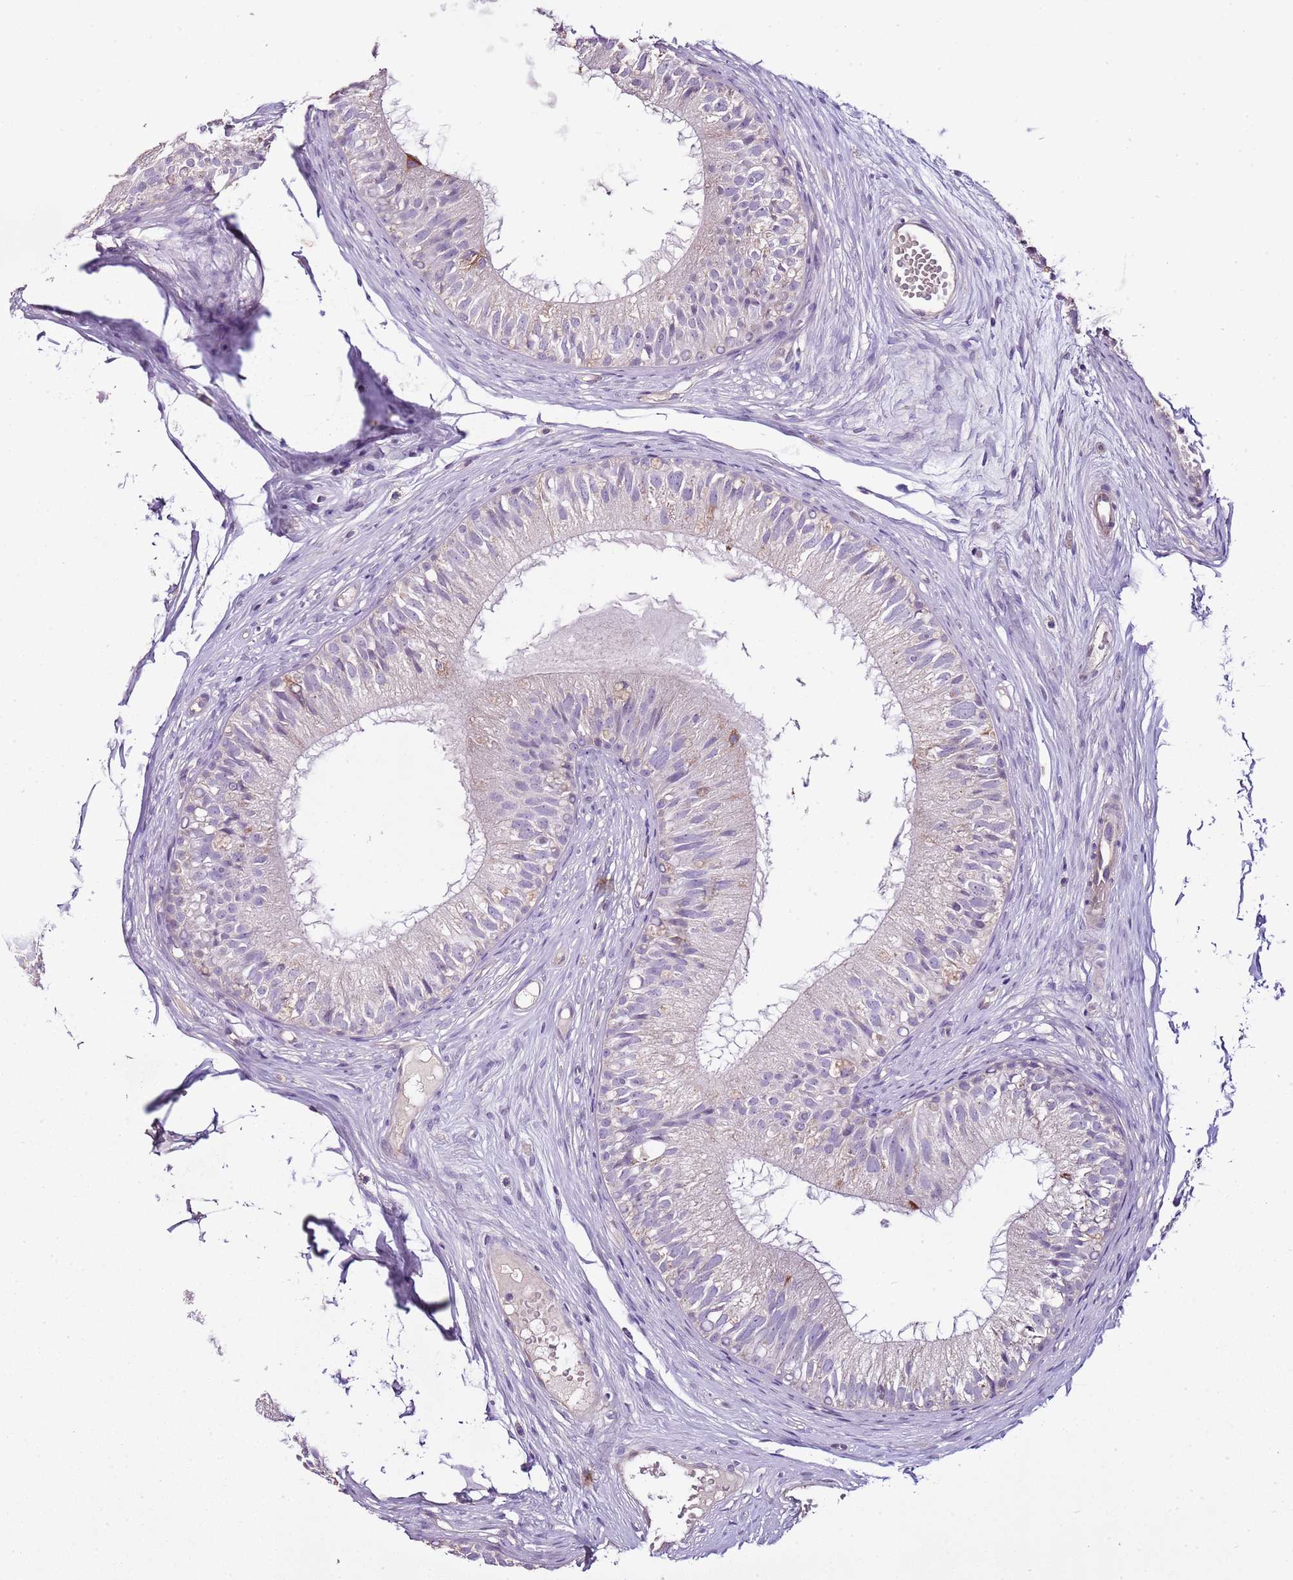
{"staining": {"intensity": "negative", "quantity": "none", "location": "none"}, "tissue": "epididymis", "cell_type": "Glandular cells", "image_type": "normal", "snomed": [{"axis": "morphology", "description": "Normal tissue, NOS"}, {"axis": "morphology", "description": "Seminoma in situ"}, {"axis": "topography", "description": "Testis"}, {"axis": "topography", "description": "Epididymis"}], "caption": "DAB (3,3'-diaminobenzidine) immunohistochemical staining of benign human epididymis demonstrates no significant positivity in glandular cells. (DAB immunohistochemistry (IHC) with hematoxylin counter stain).", "gene": "CMKLR1", "patient": {"sex": "male", "age": 28}}